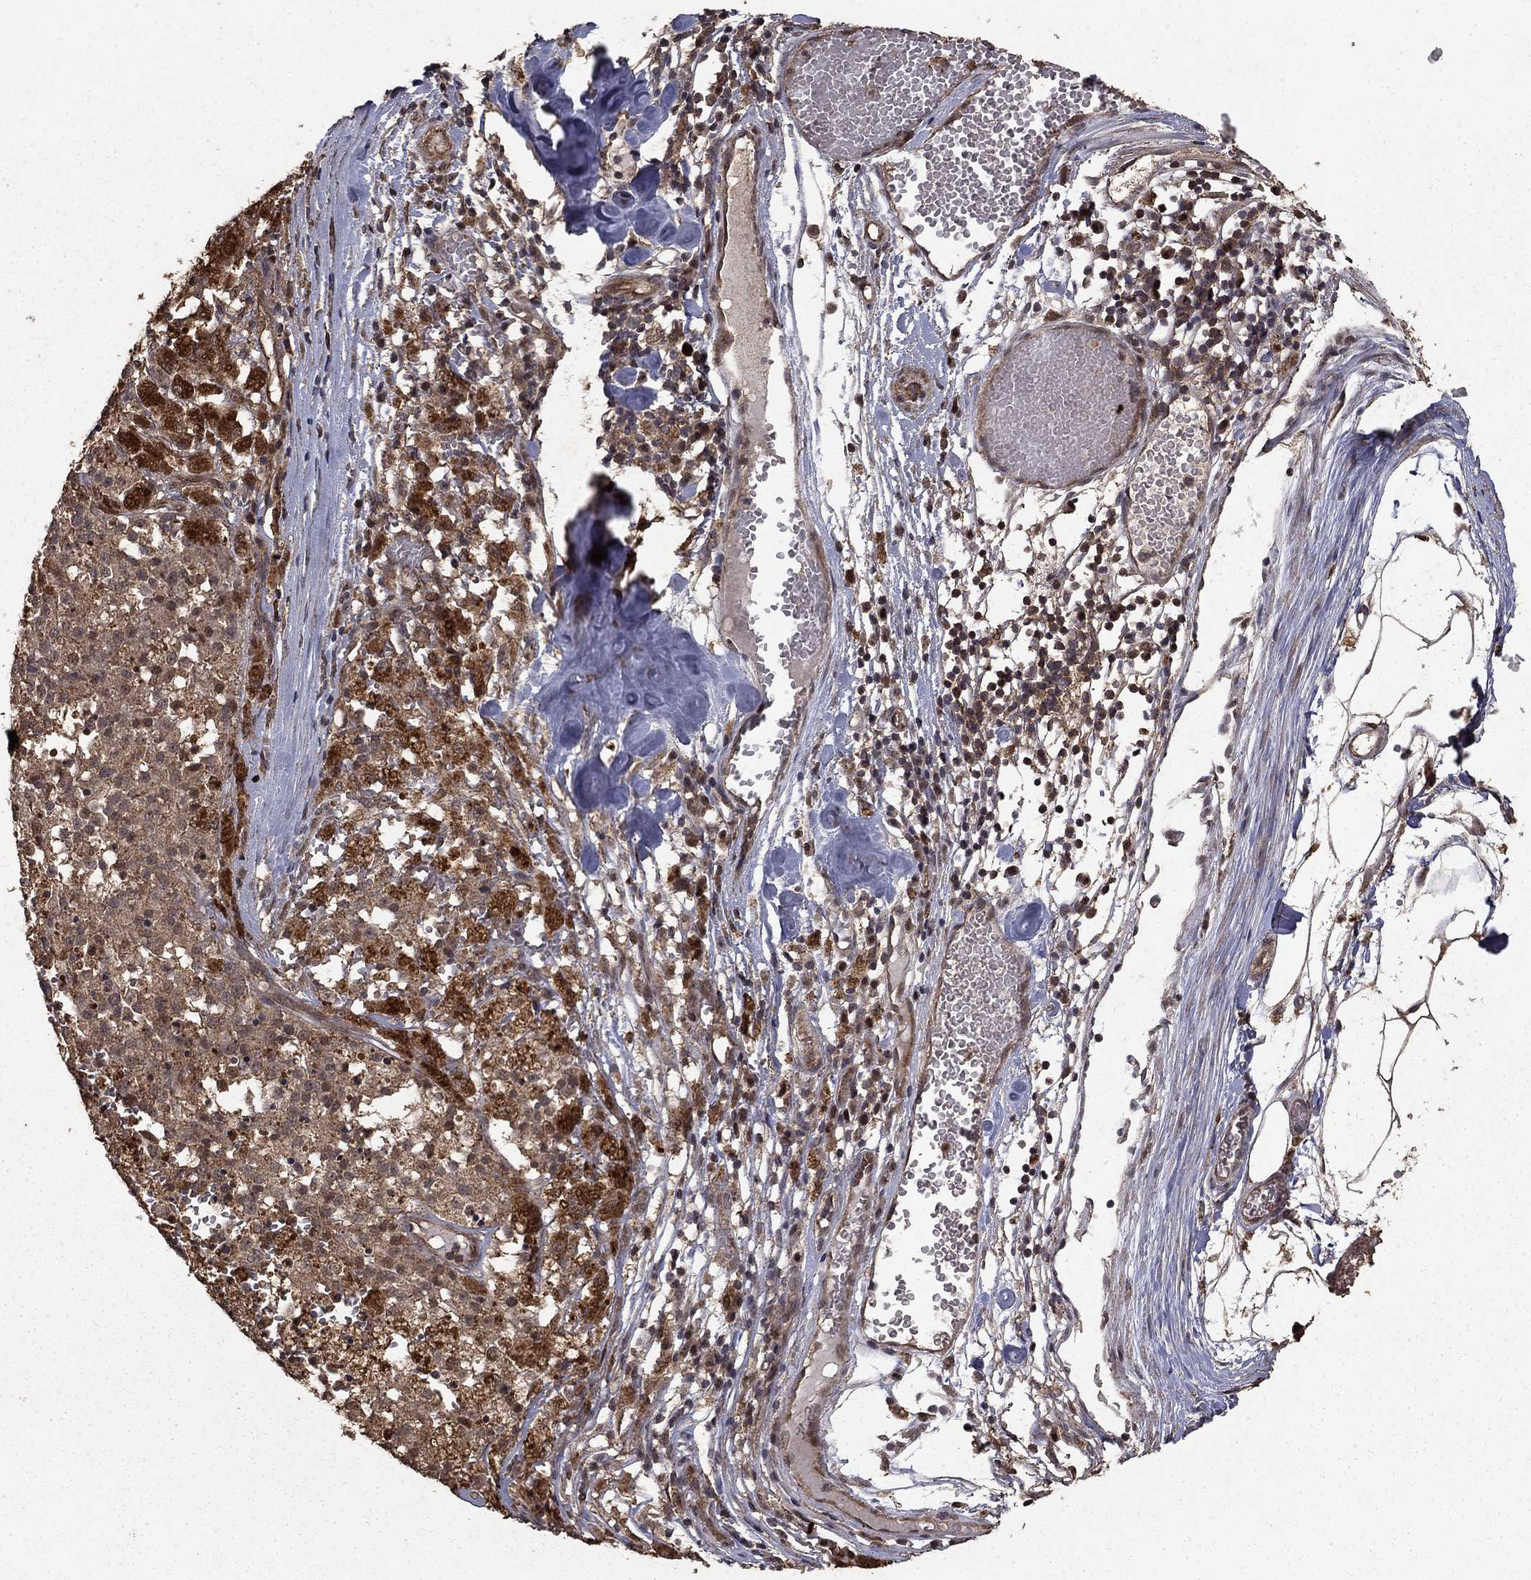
{"staining": {"intensity": "weak", "quantity": "25%-75%", "location": "cytoplasmic/membranous"}, "tissue": "melanoma", "cell_type": "Tumor cells", "image_type": "cancer", "snomed": [{"axis": "morphology", "description": "Malignant melanoma, Metastatic site"}, {"axis": "topography", "description": "Lymph node"}], "caption": "Malignant melanoma (metastatic site) was stained to show a protein in brown. There is low levels of weak cytoplasmic/membranous expression in about 25%-75% of tumor cells. The staining is performed using DAB brown chromogen to label protein expression. The nuclei are counter-stained blue using hematoxylin.", "gene": "PRDM1", "patient": {"sex": "female", "age": 64}}